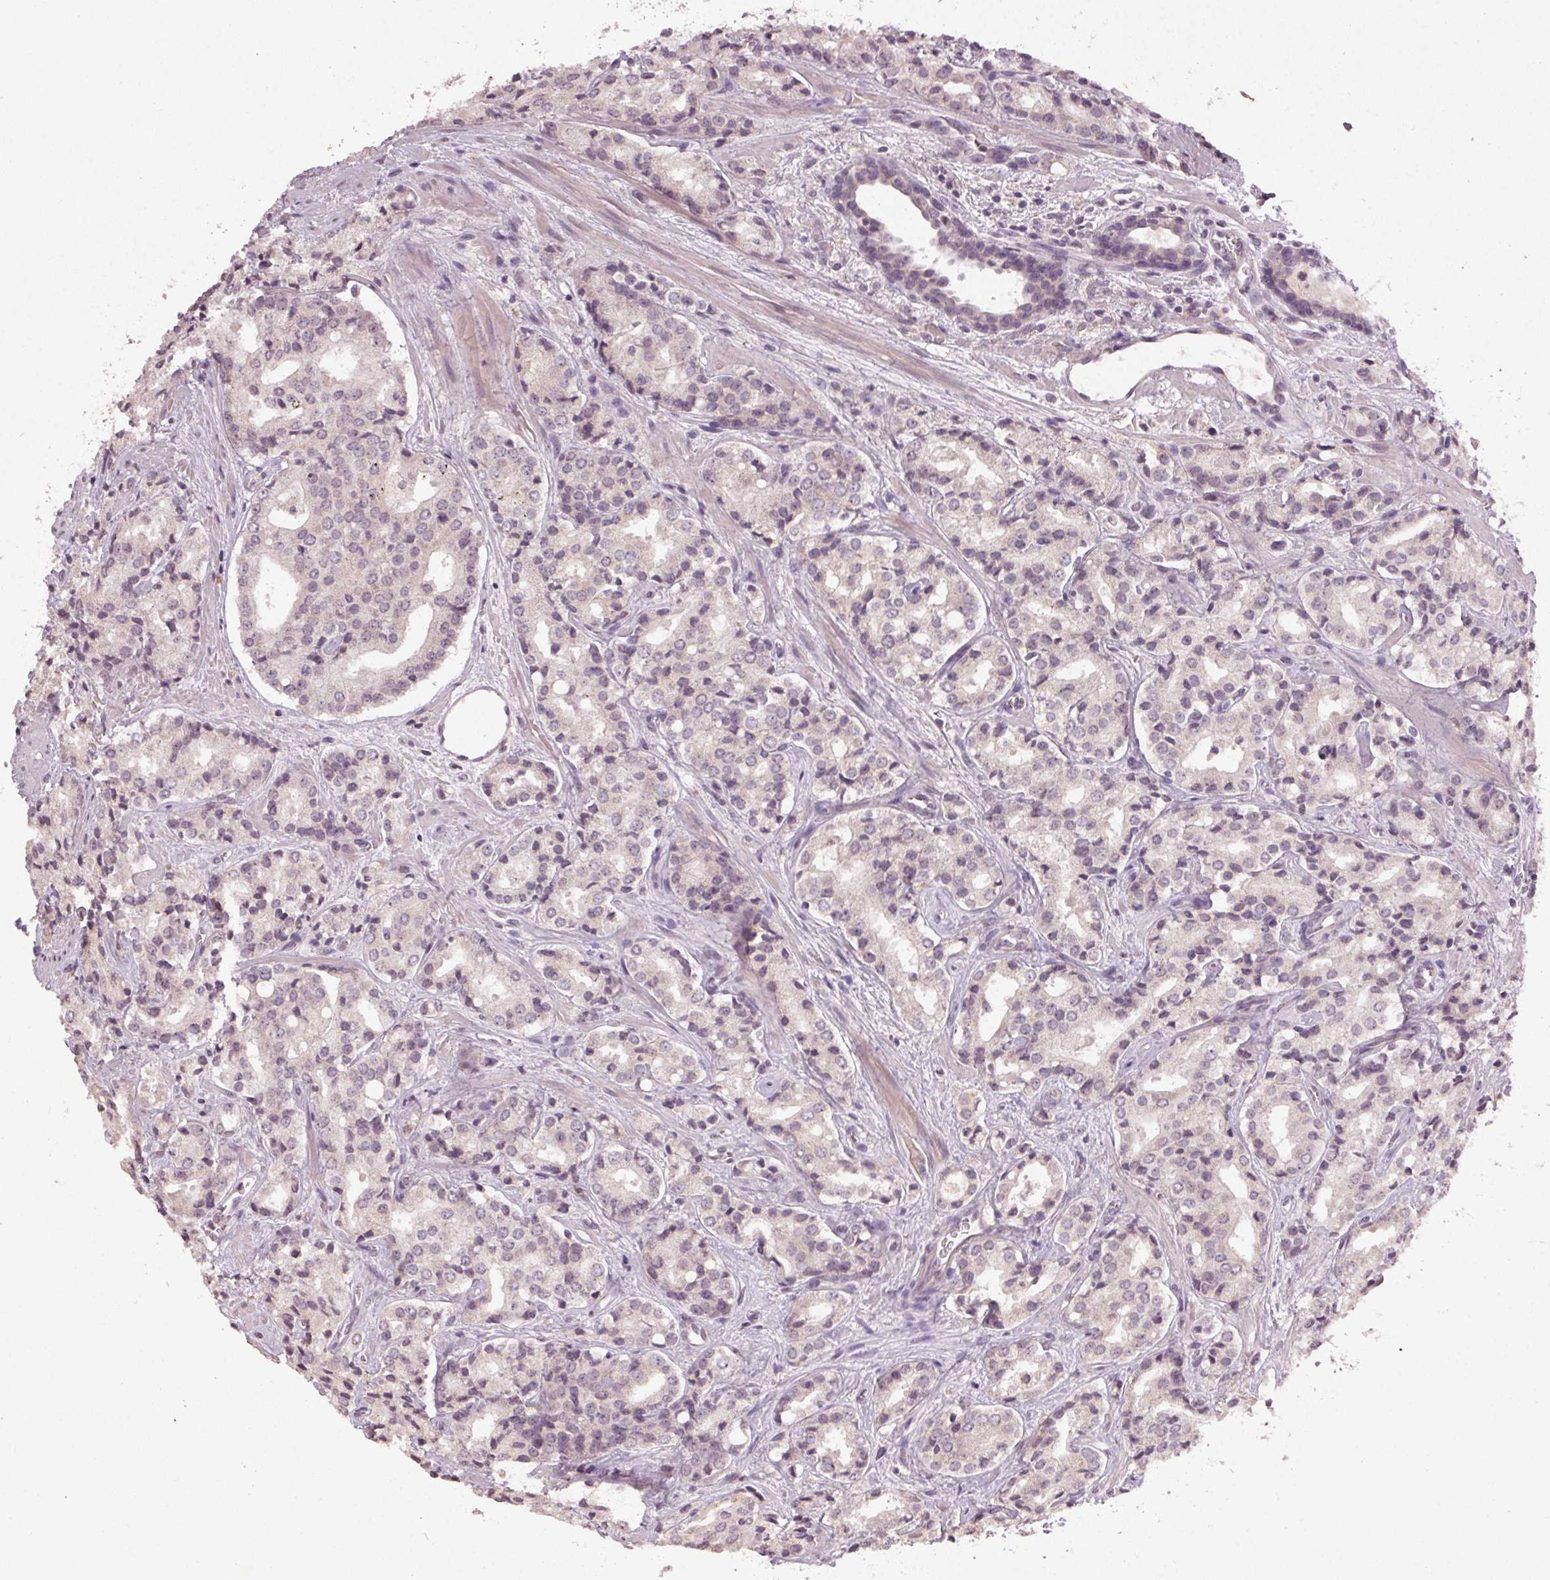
{"staining": {"intensity": "negative", "quantity": "none", "location": "none"}, "tissue": "prostate cancer", "cell_type": "Tumor cells", "image_type": "cancer", "snomed": [{"axis": "morphology", "description": "Adenocarcinoma, Low grade"}, {"axis": "topography", "description": "Prostate"}], "caption": "DAB immunohistochemical staining of prostate cancer (low-grade adenocarcinoma) reveals no significant positivity in tumor cells. (DAB immunohistochemistry (IHC), high magnification).", "gene": "KLRC3", "patient": {"sex": "male", "age": 56}}